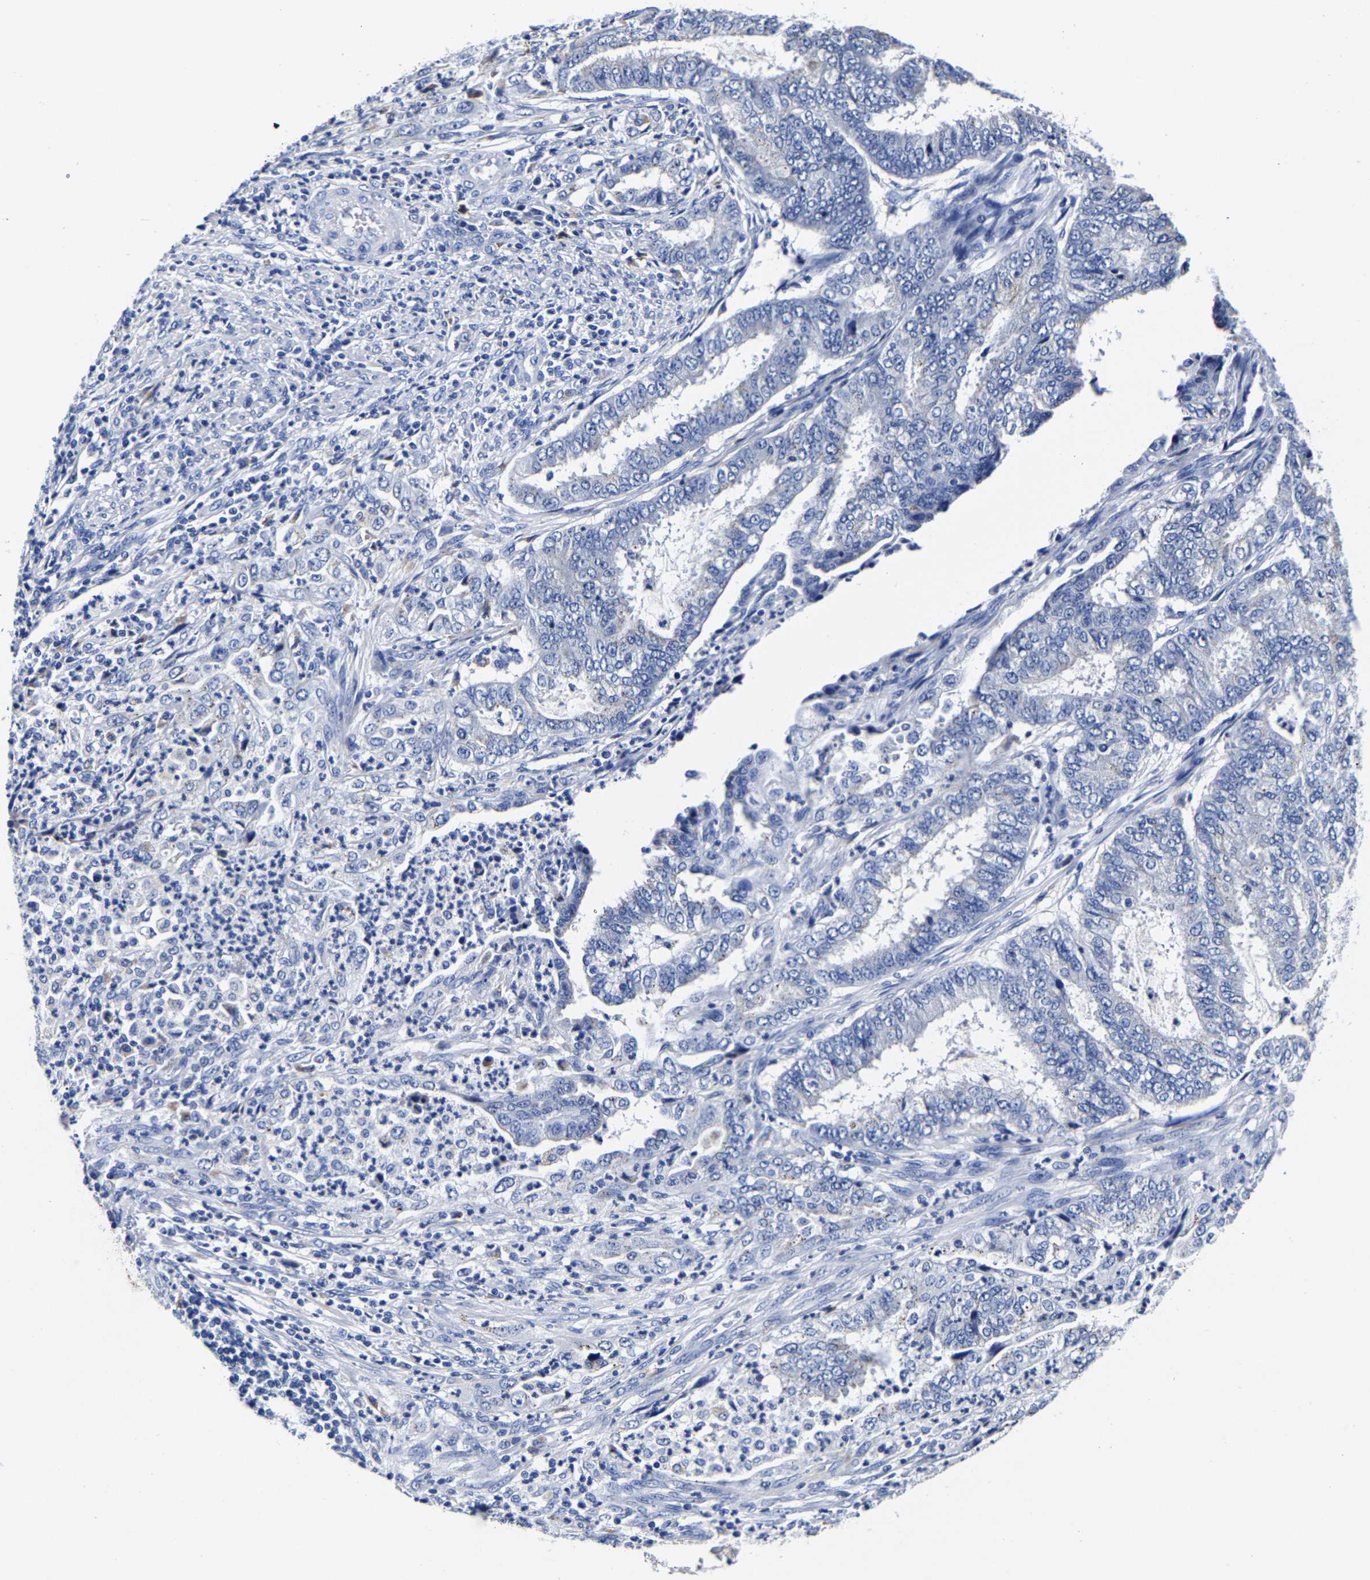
{"staining": {"intensity": "negative", "quantity": "none", "location": "none"}, "tissue": "endometrial cancer", "cell_type": "Tumor cells", "image_type": "cancer", "snomed": [{"axis": "morphology", "description": "Adenocarcinoma, NOS"}, {"axis": "topography", "description": "Endometrium"}], "caption": "A micrograph of endometrial cancer stained for a protein reveals no brown staining in tumor cells. (Brightfield microscopy of DAB IHC at high magnification).", "gene": "CPA2", "patient": {"sex": "female", "age": 51}}